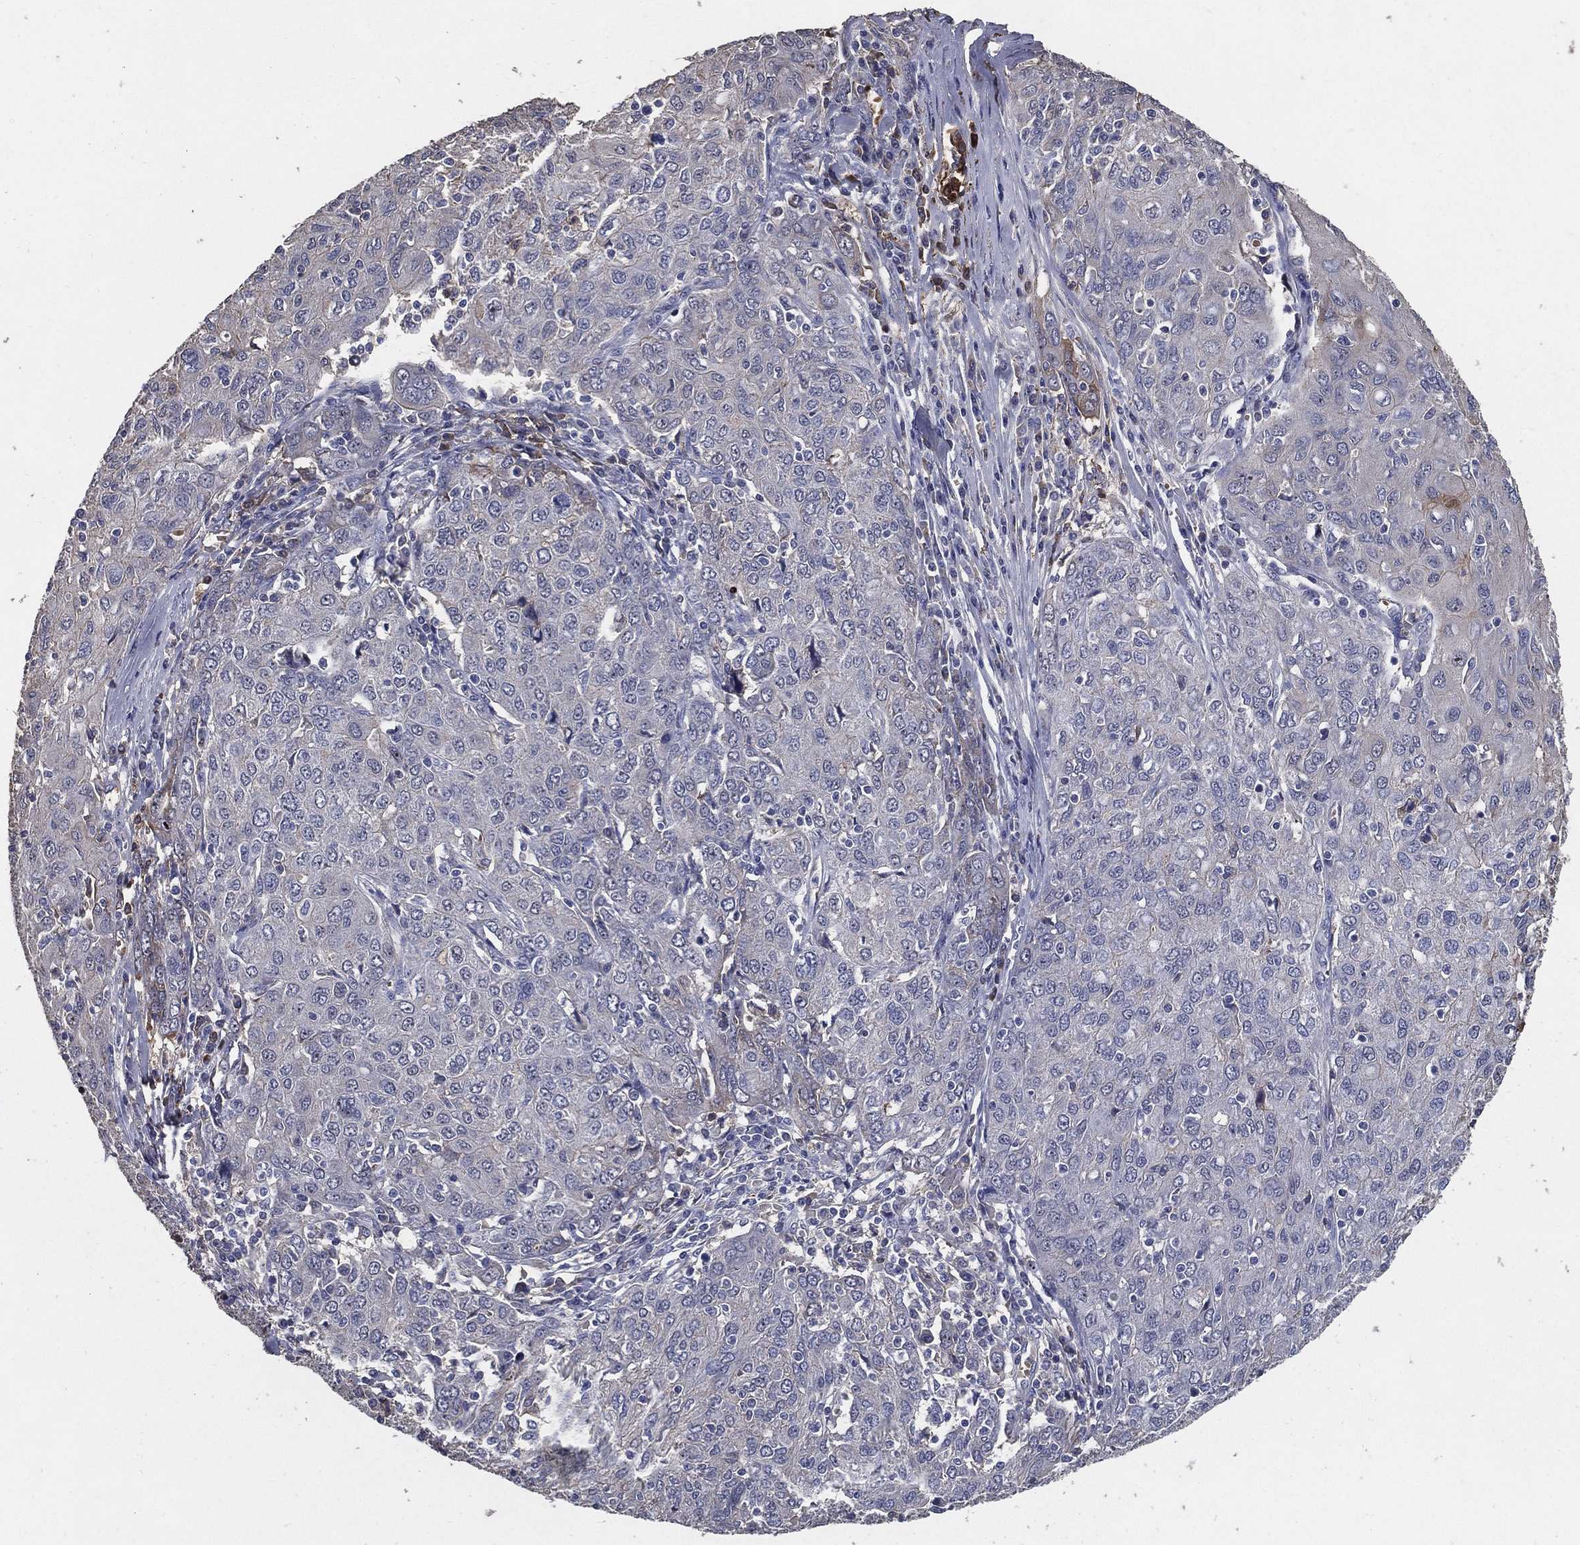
{"staining": {"intensity": "negative", "quantity": "none", "location": "none"}, "tissue": "ovarian cancer", "cell_type": "Tumor cells", "image_type": "cancer", "snomed": [{"axis": "morphology", "description": "Carcinoma, endometroid"}, {"axis": "topography", "description": "Ovary"}], "caption": "Image shows no significant protein positivity in tumor cells of ovarian cancer (endometroid carcinoma).", "gene": "EFNA1", "patient": {"sex": "female", "age": 50}}